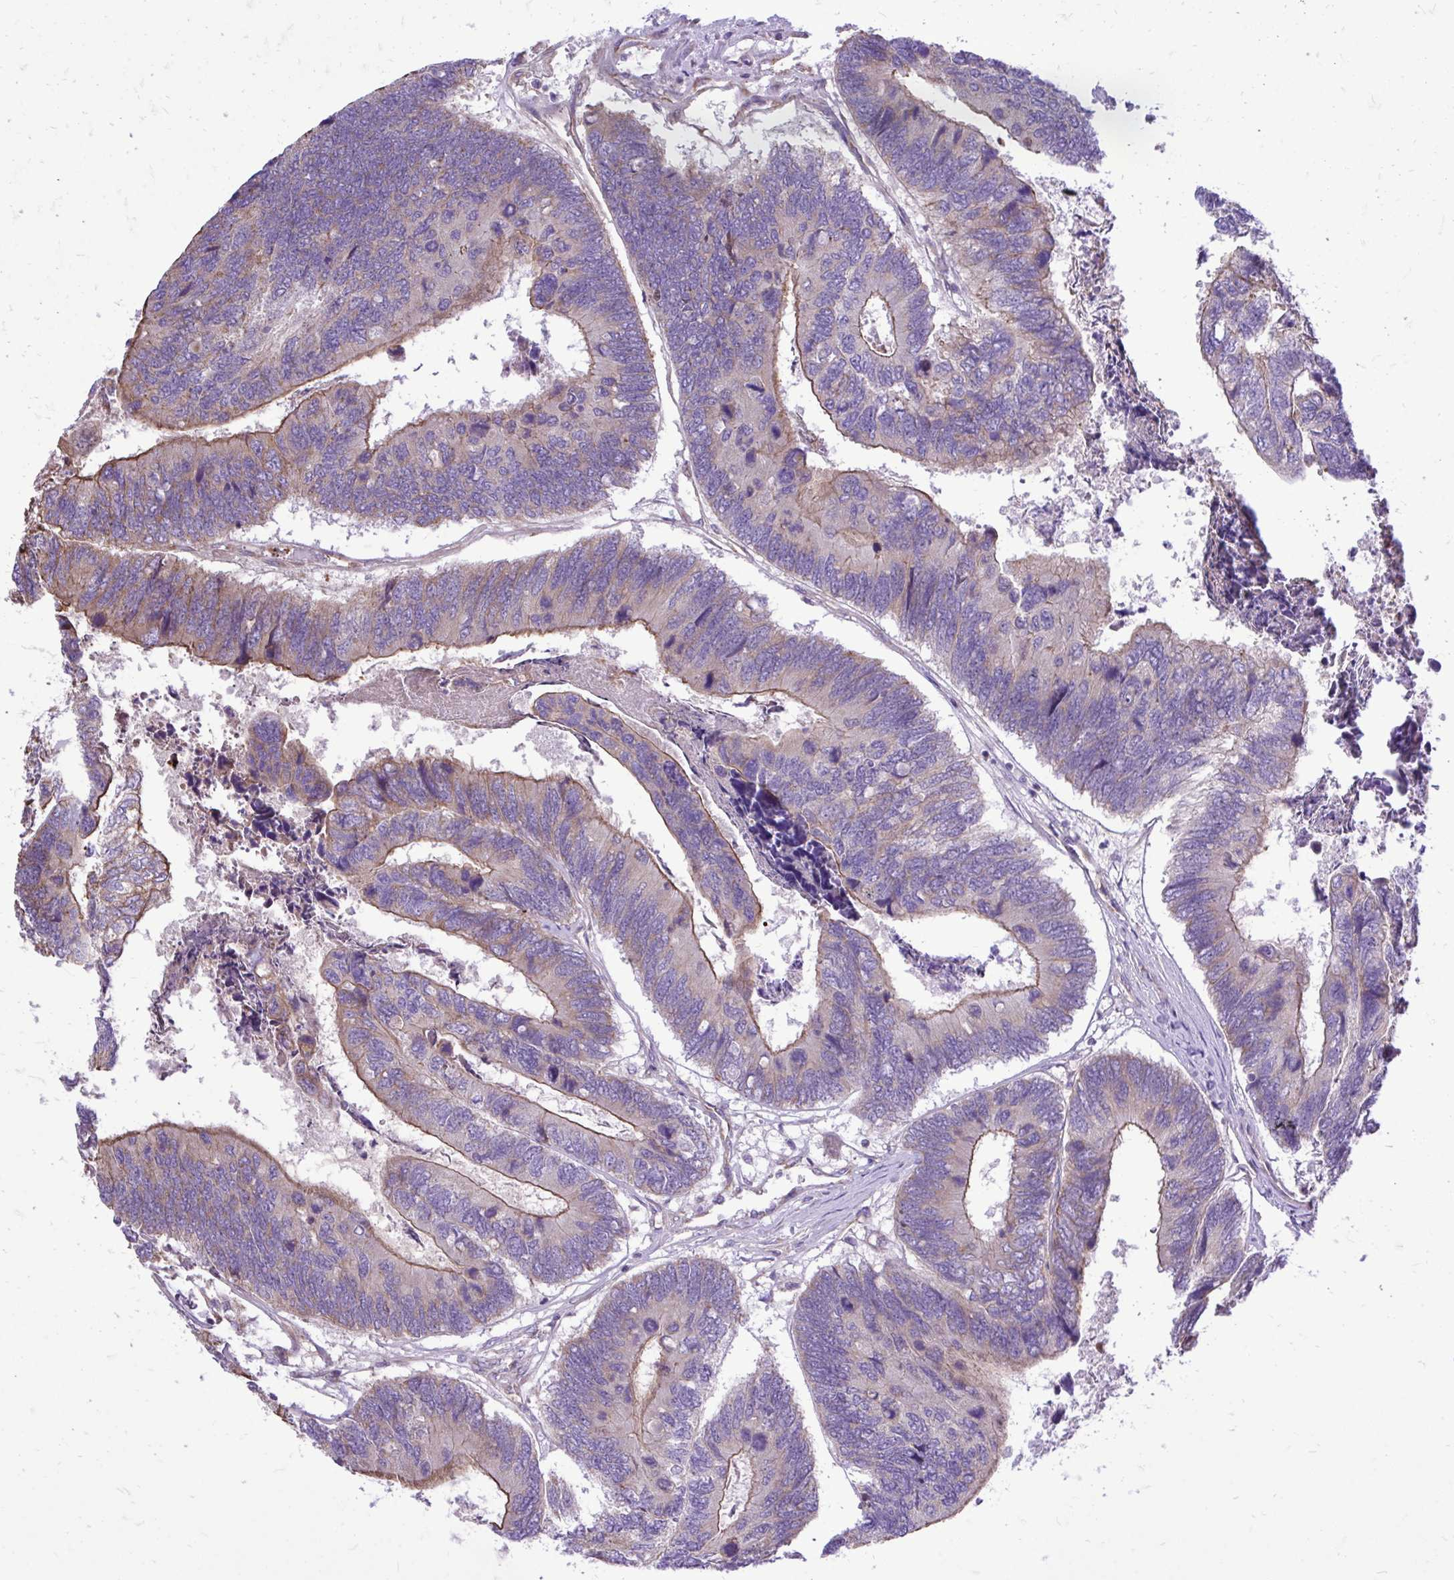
{"staining": {"intensity": "moderate", "quantity": "25%-75%", "location": "cytoplasmic/membranous"}, "tissue": "colorectal cancer", "cell_type": "Tumor cells", "image_type": "cancer", "snomed": [{"axis": "morphology", "description": "Adenocarcinoma, NOS"}, {"axis": "topography", "description": "Colon"}], "caption": "The micrograph reveals immunohistochemical staining of colorectal cancer (adenocarcinoma). There is moderate cytoplasmic/membranous staining is seen in approximately 25%-75% of tumor cells.", "gene": "ATP13A2", "patient": {"sex": "female", "age": 67}}